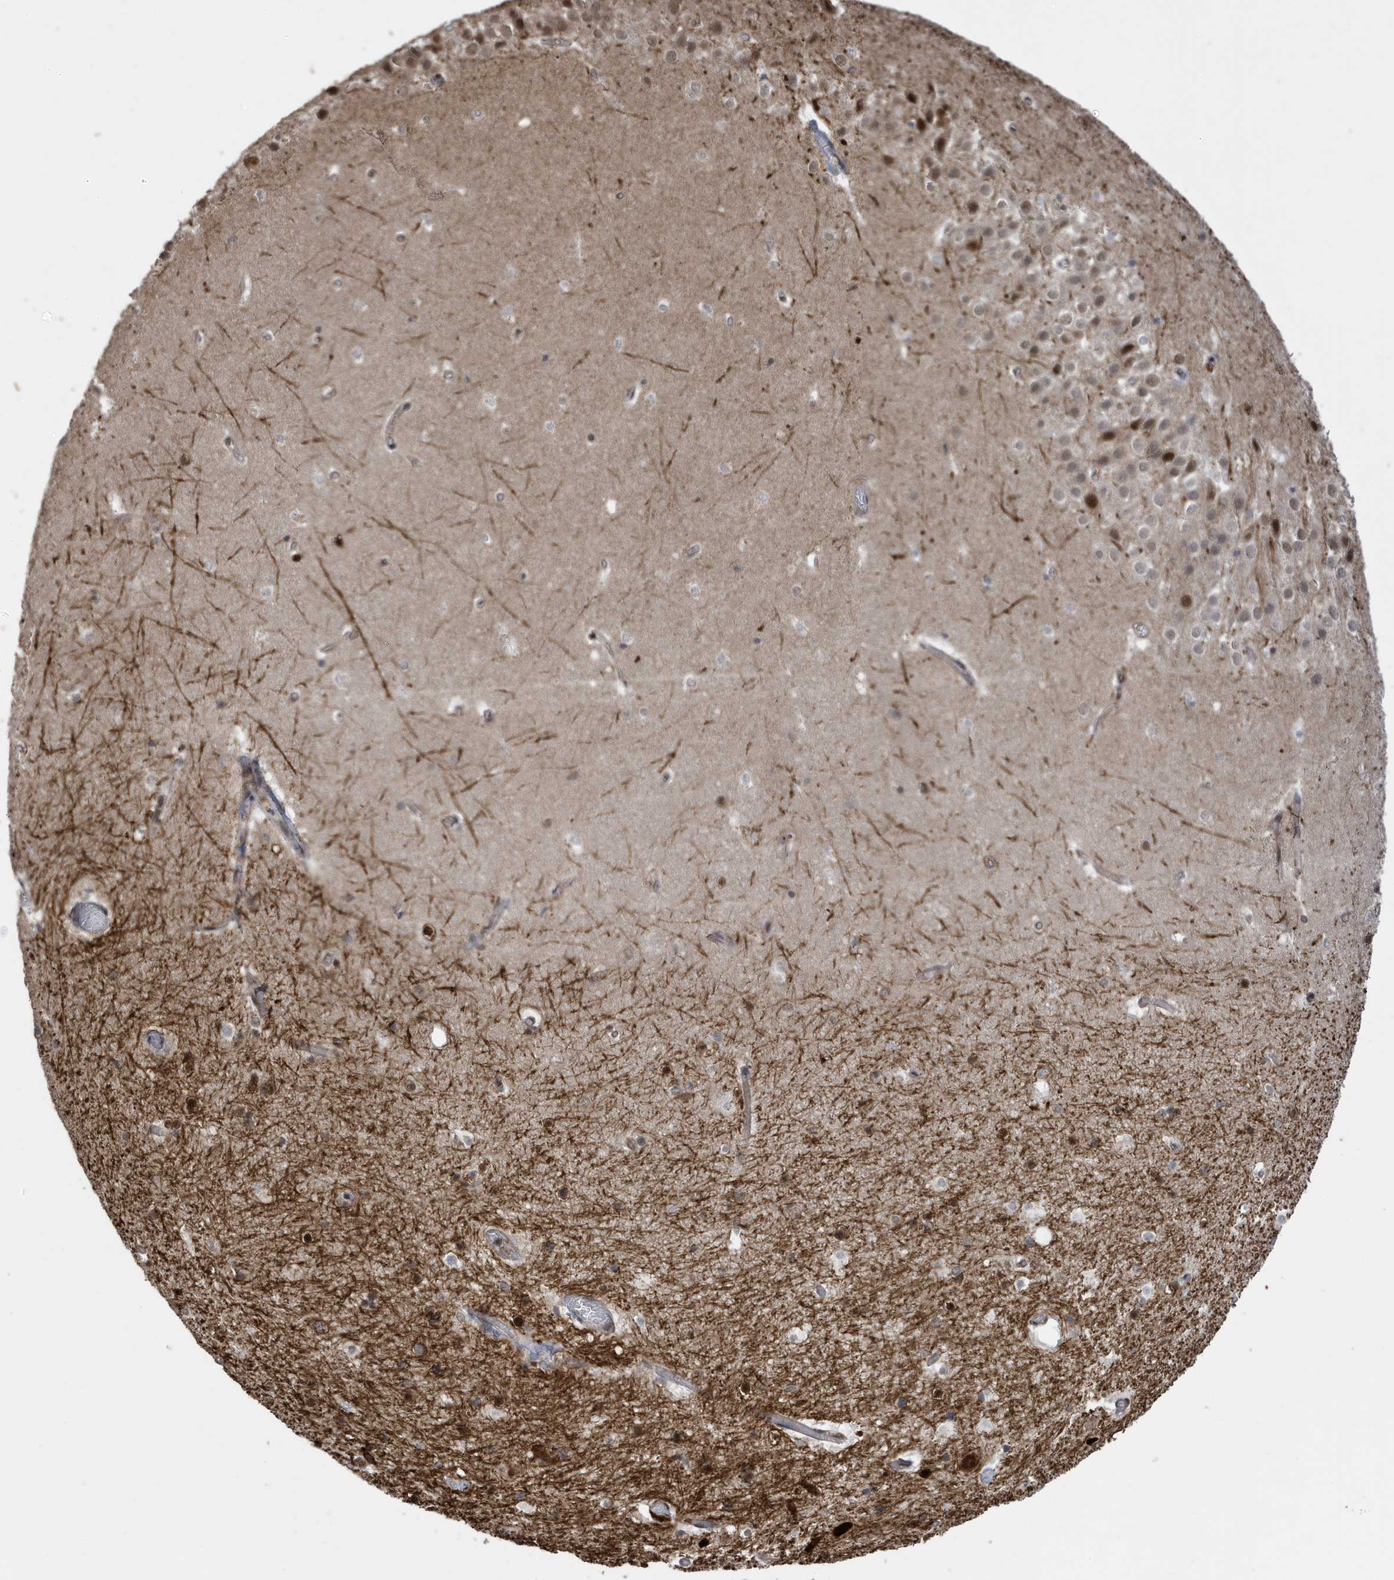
{"staining": {"intensity": "moderate", "quantity": "<25%", "location": "cytoplasmic/membranous,nuclear"}, "tissue": "hippocampus", "cell_type": "Glial cells", "image_type": "normal", "snomed": [{"axis": "morphology", "description": "Normal tissue, NOS"}, {"axis": "topography", "description": "Hippocampus"}], "caption": "Moderate cytoplasmic/membranous,nuclear staining for a protein is present in approximately <25% of glial cells of unremarkable hippocampus using immunohistochemistry.", "gene": "UBQLN1", "patient": {"sex": "female", "age": 52}}